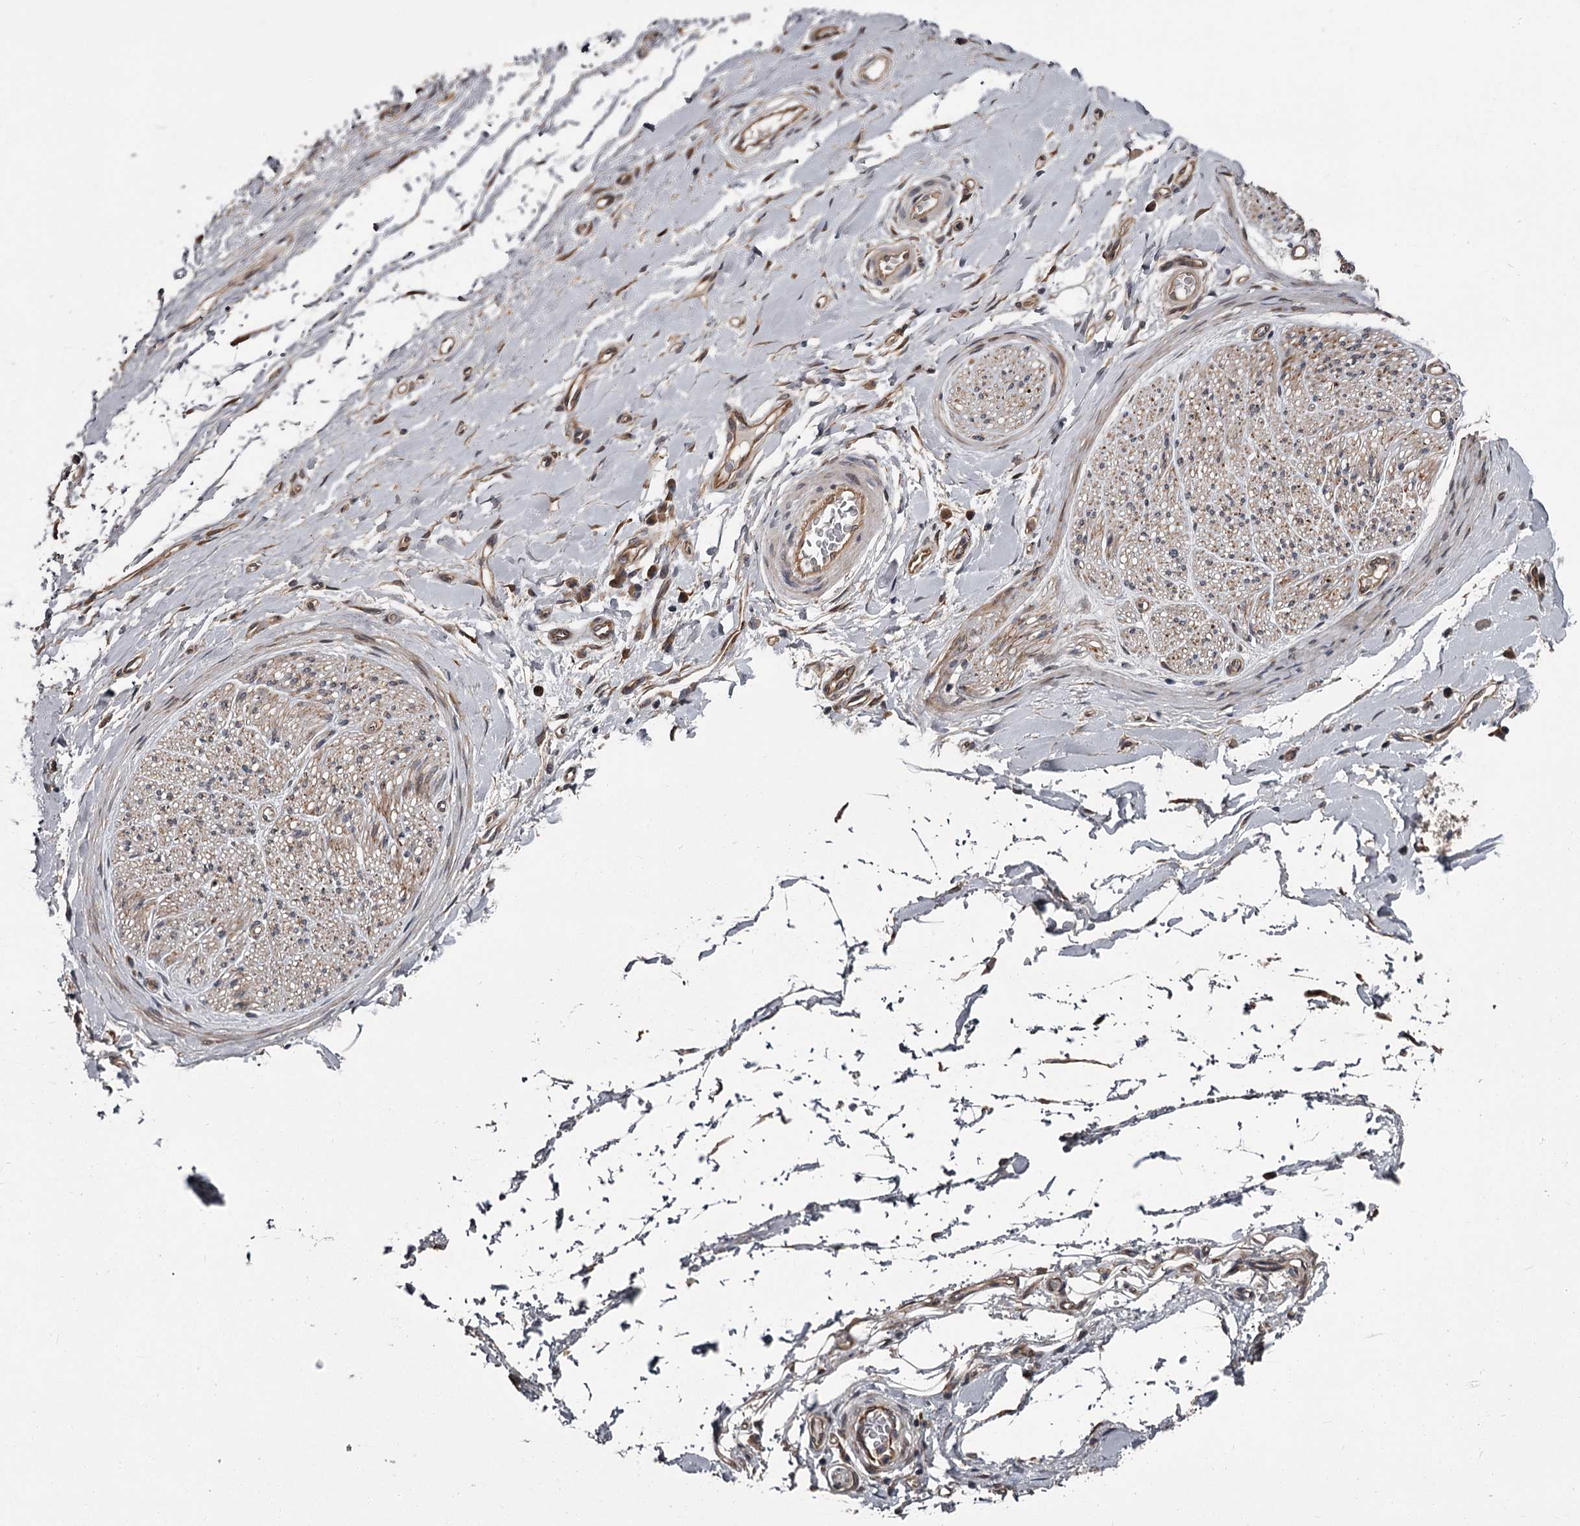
{"staining": {"intensity": "moderate", "quantity": ">75%", "location": "cytoplasmic/membranous"}, "tissue": "adipose tissue", "cell_type": "Adipocytes", "image_type": "normal", "snomed": [{"axis": "morphology", "description": "Normal tissue, NOS"}, {"axis": "morphology", "description": "Adenocarcinoma, NOS"}, {"axis": "topography", "description": "Stomach, upper"}, {"axis": "topography", "description": "Peripheral nerve tissue"}], "caption": "A micrograph of human adipose tissue stained for a protein reveals moderate cytoplasmic/membranous brown staining in adipocytes. (brown staining indicates protein expression, while blue staining denotes nuclei).", "gene": "CDC42EP2", "patient": {"sex": "male", "age": 62}}